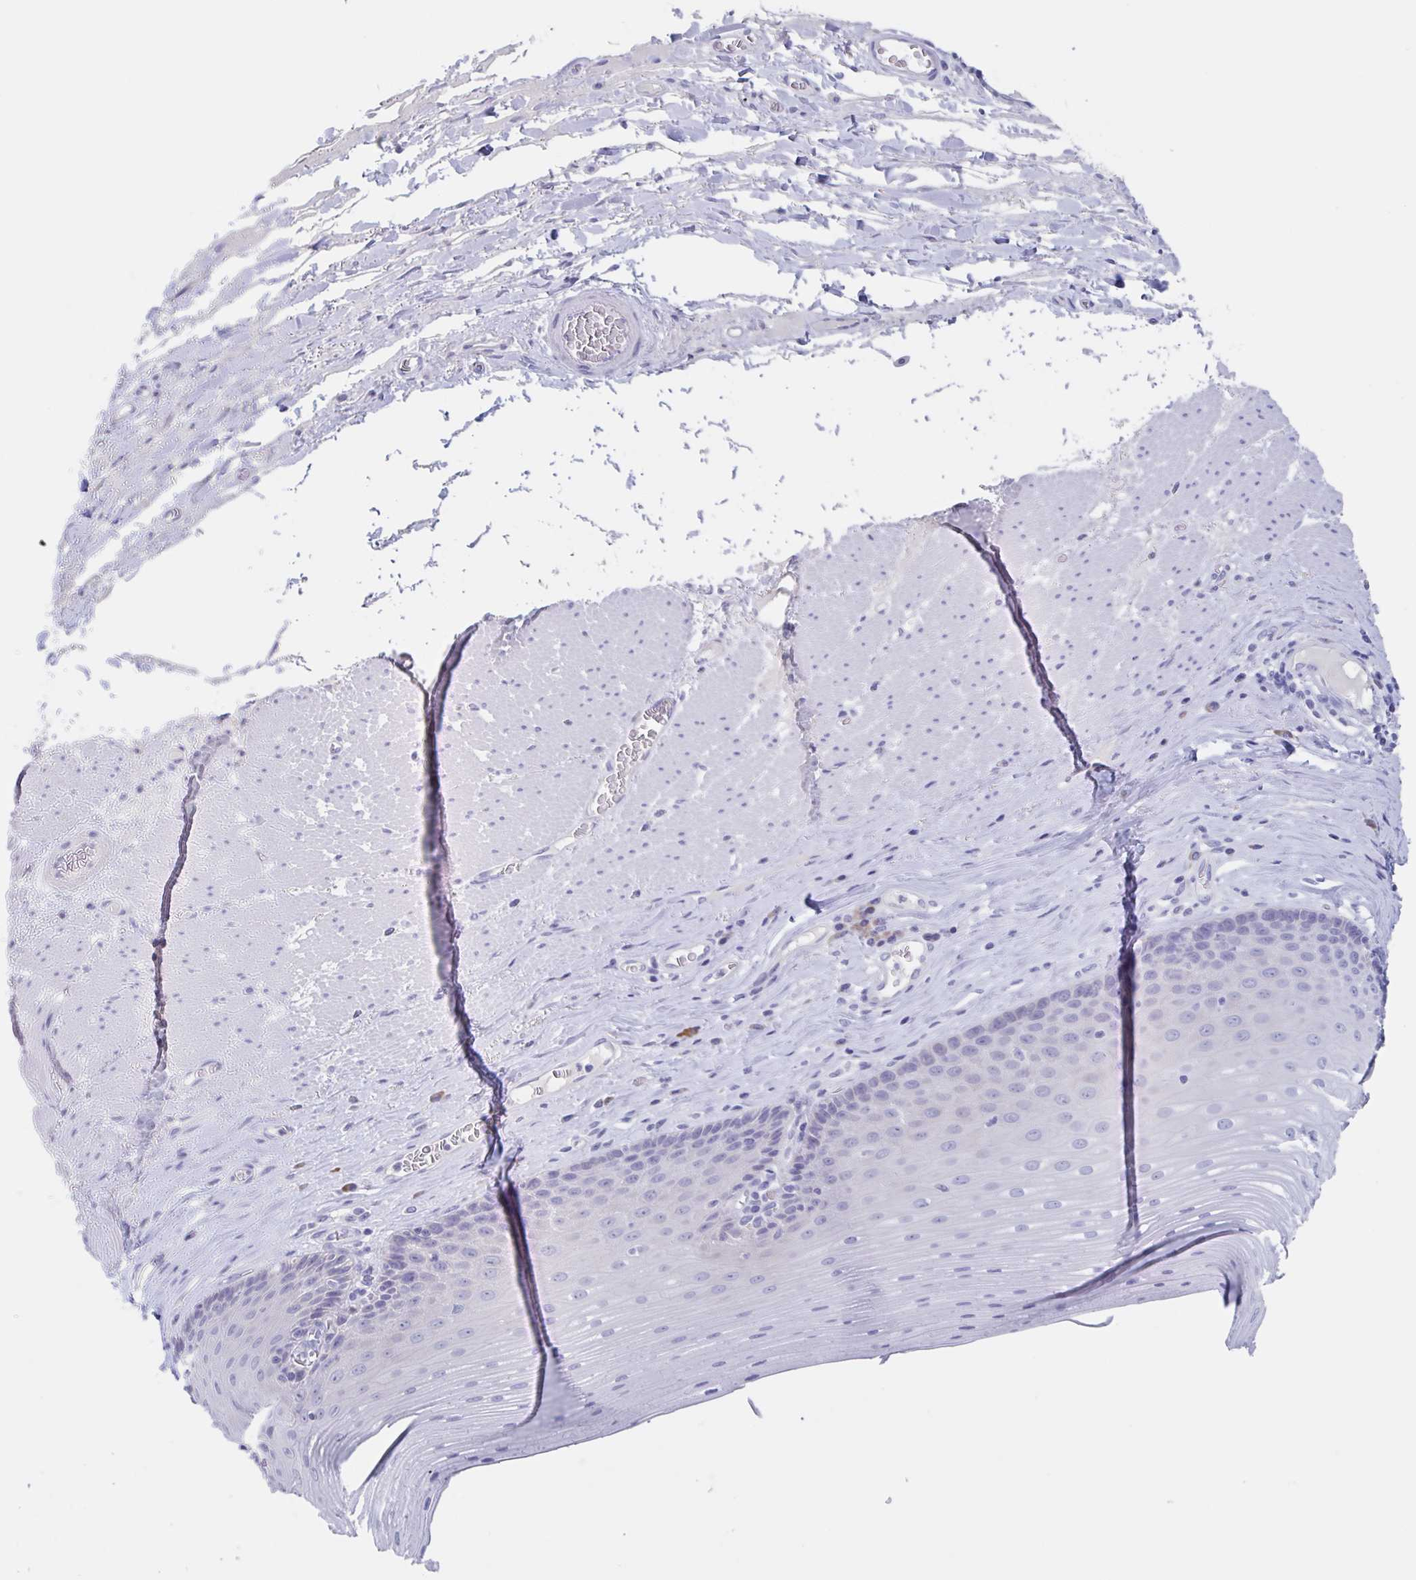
{"staining": {"intensity": "negative", "quantity": "none", "location": "none"}, "tissue": "esophagus", "cell_type": "Squamous epithelial cells", "image_type": "normal", "snomed": [{"axis": "morphology", "description": "Normal tissue, NOS"}, {"axis": "topography", "description": "Esophagus"}], "caption": "A high-resolution photomicrograph shows immunohistochemistry staining of normal esophagus, which reveals no significant staining in squamous epithelial cells. The staining was performed using DAB (3,3'-diaminobenzidine) to visualize the protein expression in brown, while the nuclei were stained in blue with hematoxylin (Magnification: 20x).", "gene": "NOXRED1", "patient": {"sex": "male", "age": 62}}